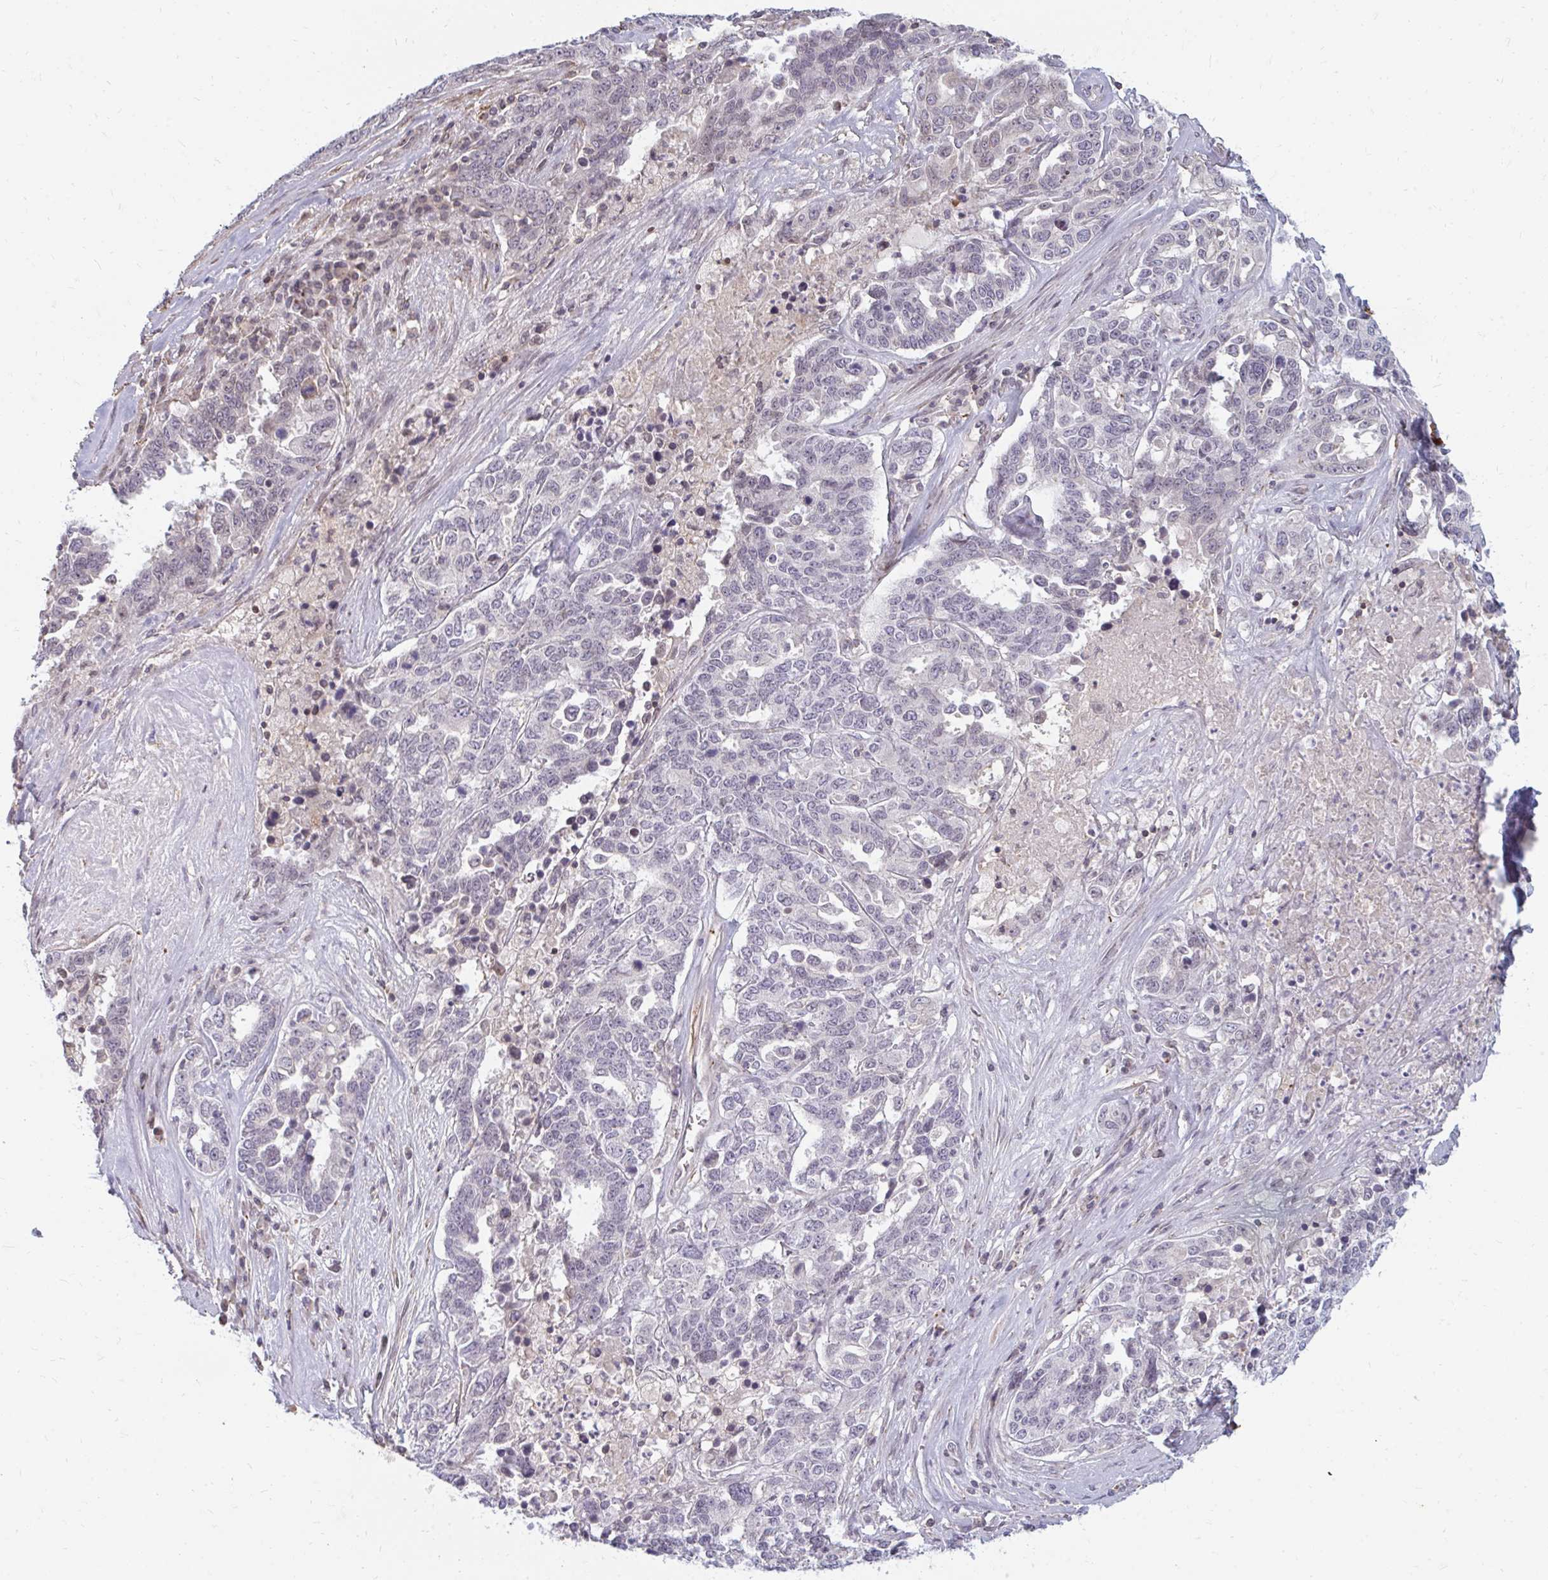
{"staining": {"intensity": "negative", "quantity": "none", "location": "none"}, "tissue": "ovarian cancer", "cell_type": "Tumor cells", "image_type": "cancer", "snomed": [{"axis": "morphology", "description": "Carcinoma, endometroid"}, {"axis": "topography", "description": "Ovary"}], "caption": "A micrograph of ovarian cancer stained for a protein shows no brown staining in tumor cells.", "gene": "GPC5", "patient": {"sex": "female", "age": 62}}